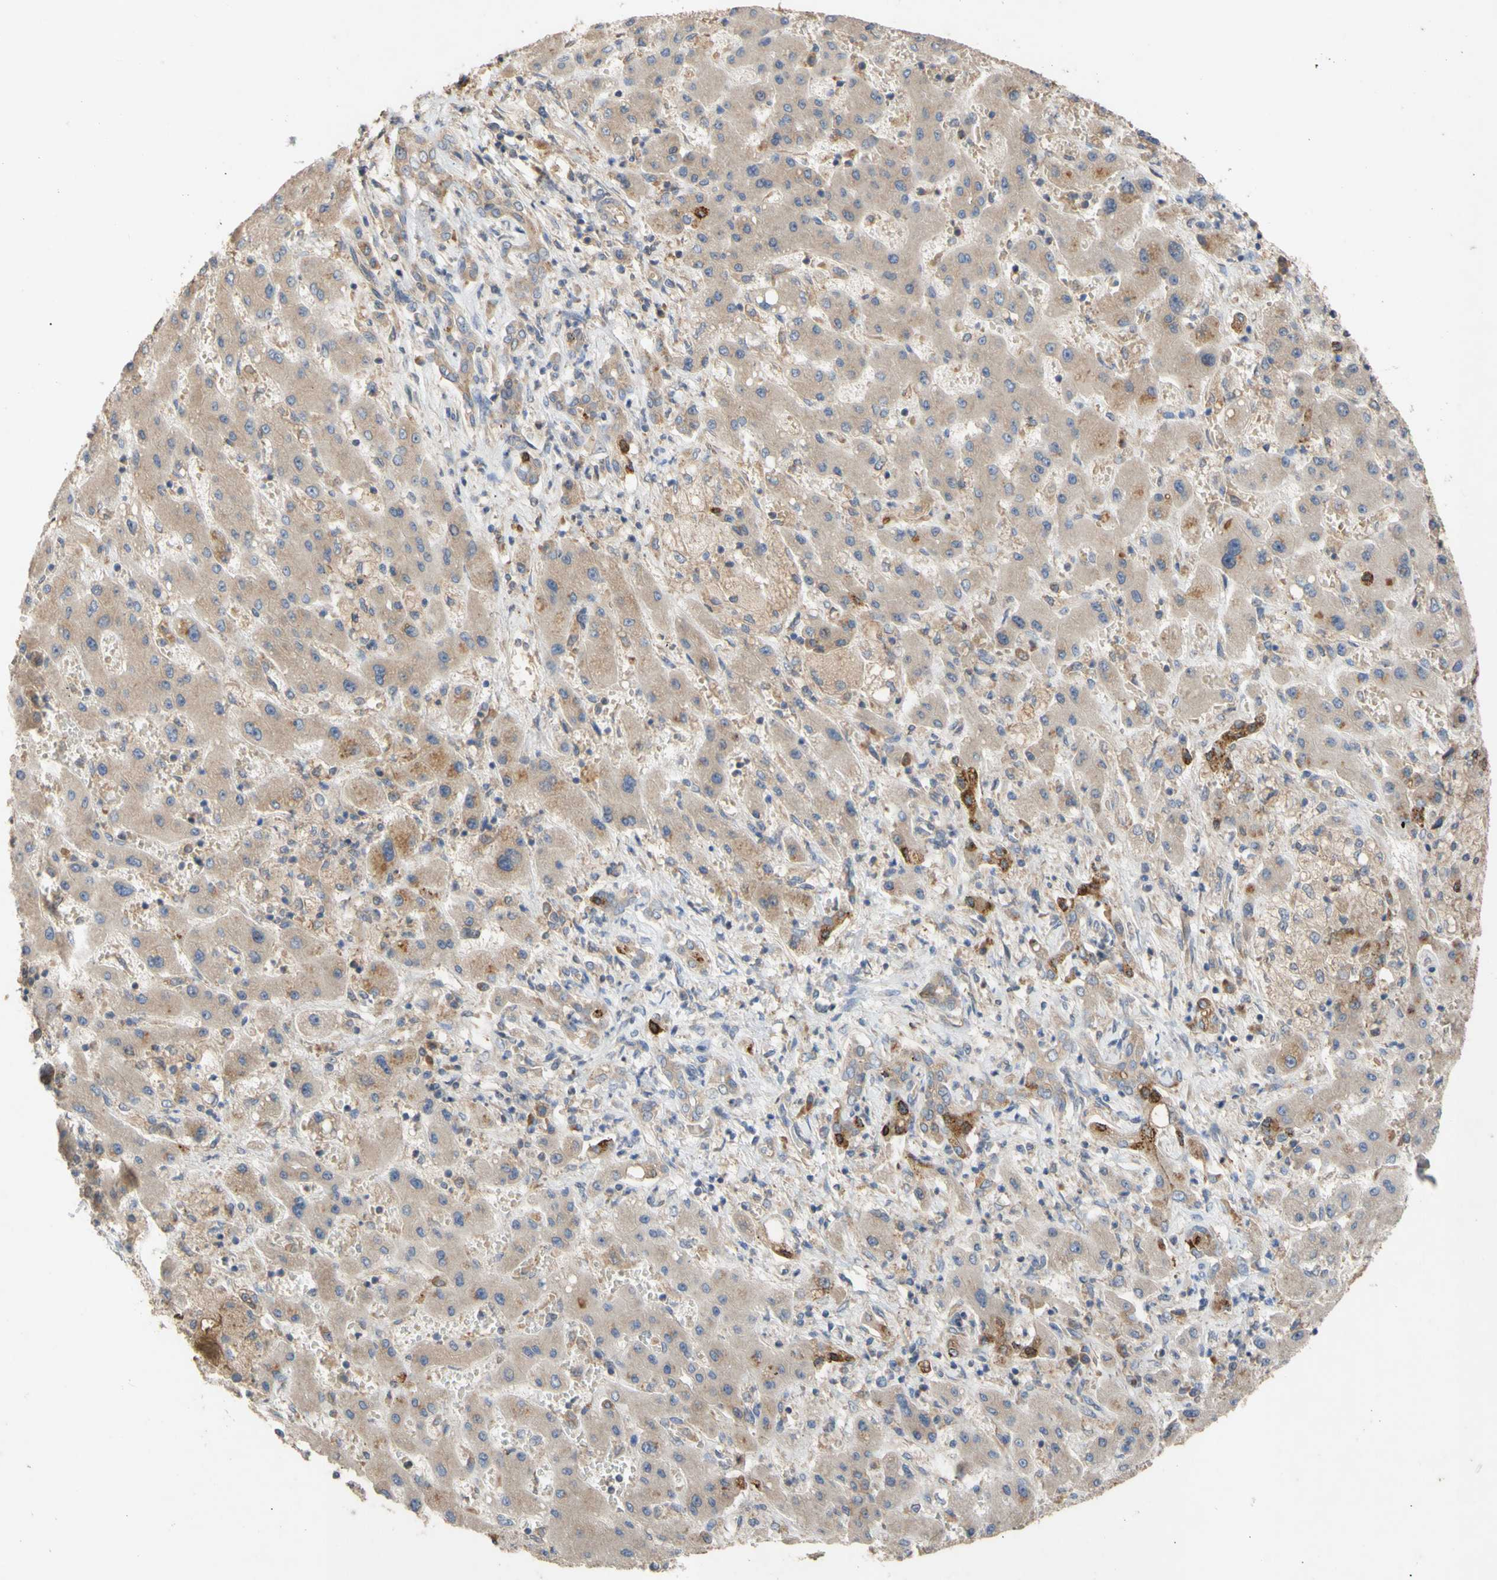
{"staining": {"intensity": "moderate", "quantity": "25%-75%", "location": "cytoplasmic/membranous"}, "tissue": "liver cancer", "cell_type": "Tumor cells", "image_type": "cancer", "snomed": [{"axis": "morphology", "description": "Cholangiocarcinoma"}, {"axis": "topography", "description": "Liver"}], "caption": "This histopathology image exhibits immunohistochemistry (IHC) staining of liver cancer (cholangiocarcinoma), with medium moderate cytoplasmic/membranous positivity in approximately 25%-75% of tumor cells.", "gene": "EIF2S3", "patient": {"sex": "male", "age": 50}}